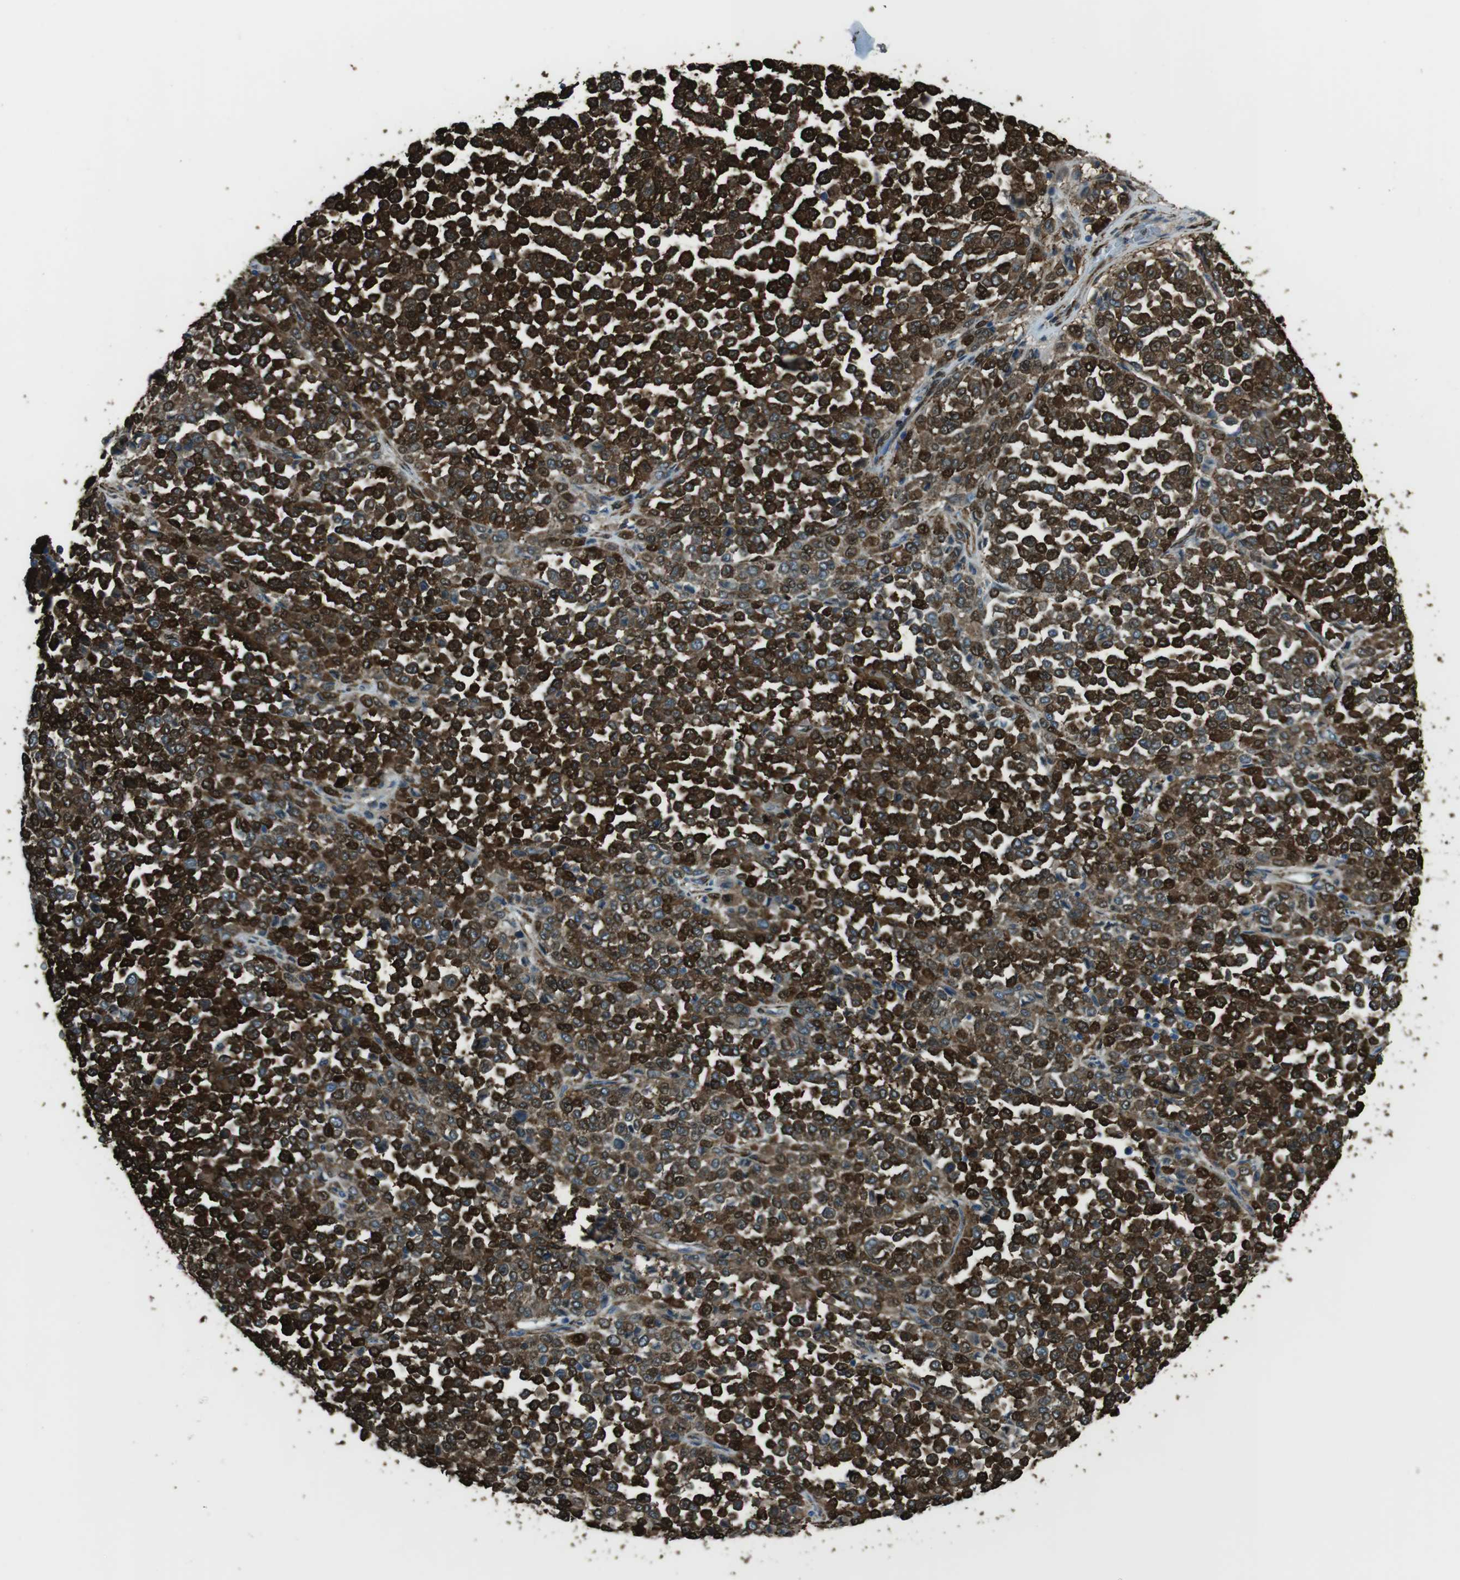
{"staining": {"intensity": "strong", "quantity": ">75%", "location": "cytoplasmic/membranous"}, "tissue": "melanoma", "cell_type": "Tumor cells", "image_type": "cancer", "snomed": [{"axis": "morphology", "description": "Malignant melanoma, Metastatic site"}, {"axis": "topography", "description": "Pancreas"}], "caption": "Malignant melanoma (metastatic site) stained with IHC reveals strong cytoplasmic/membranous positivity in about >75% of tumor cells.", "gene": "SFT2D1", "patient": {"sex": "female", "age": 30}}